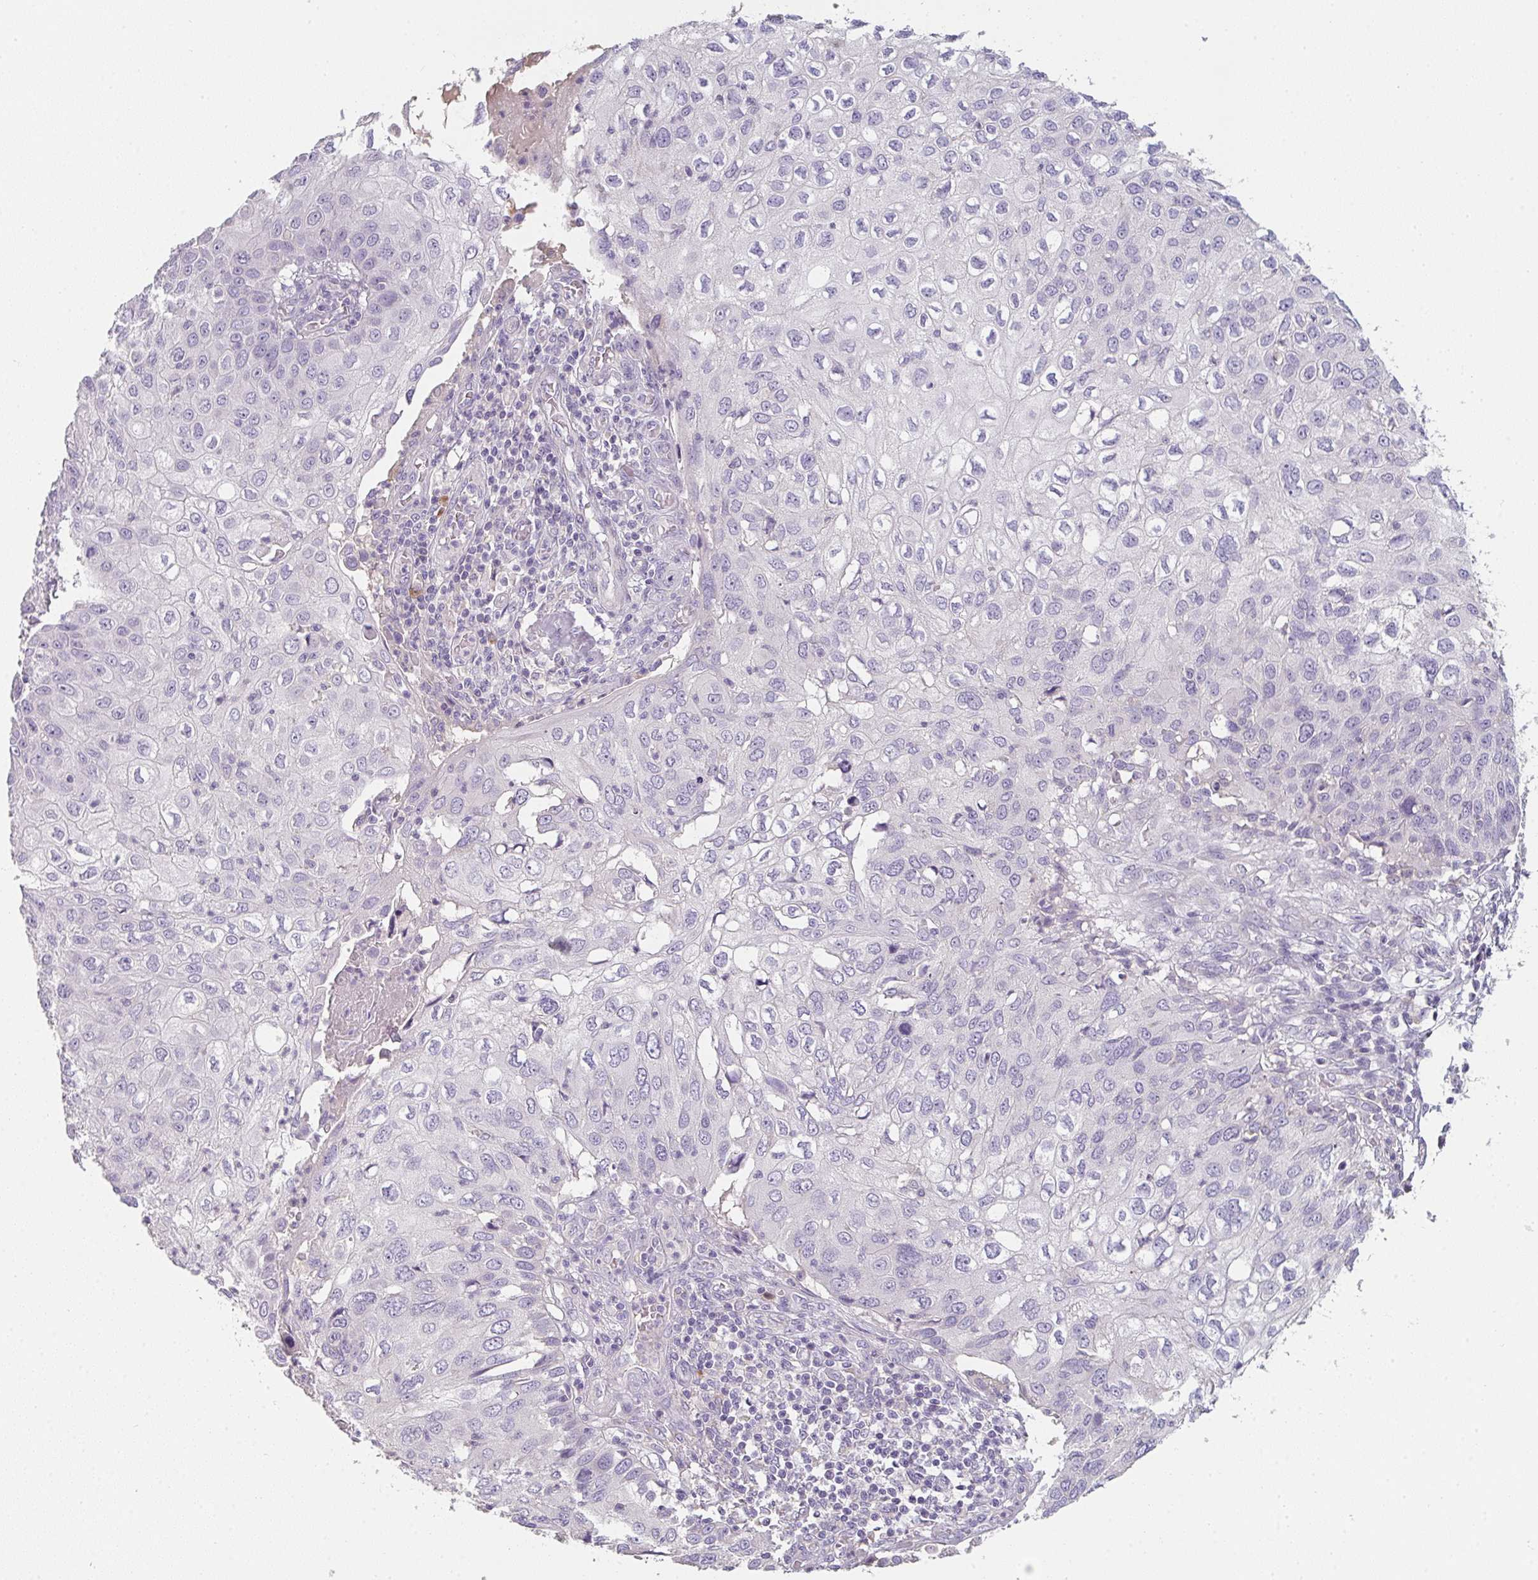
{"staining": {"intensity": "negative", "quantity": "none", "location": "none"}, "tissue": "skin cancer", "cell_type": "Tumor cells", "image_type": "cancer", "snomed": [{"axis": "morphology", "description": "Squamous cell carcinoma, NOS"}, {"axis": "topography", "description": "Skin"}], "caption": "This micrograph is of skin squamous cell carcinoma stained with immunohistochemistry to label a protein in brown with the nuclei are counter-stained blue. There is no staining in tumor cells. (DAB immunohistochemistry (IHC) visualized using brightfield microscopy, high magnification).", "gene": "ZNF215", "patient": {"sex": "male", "age": 87}}